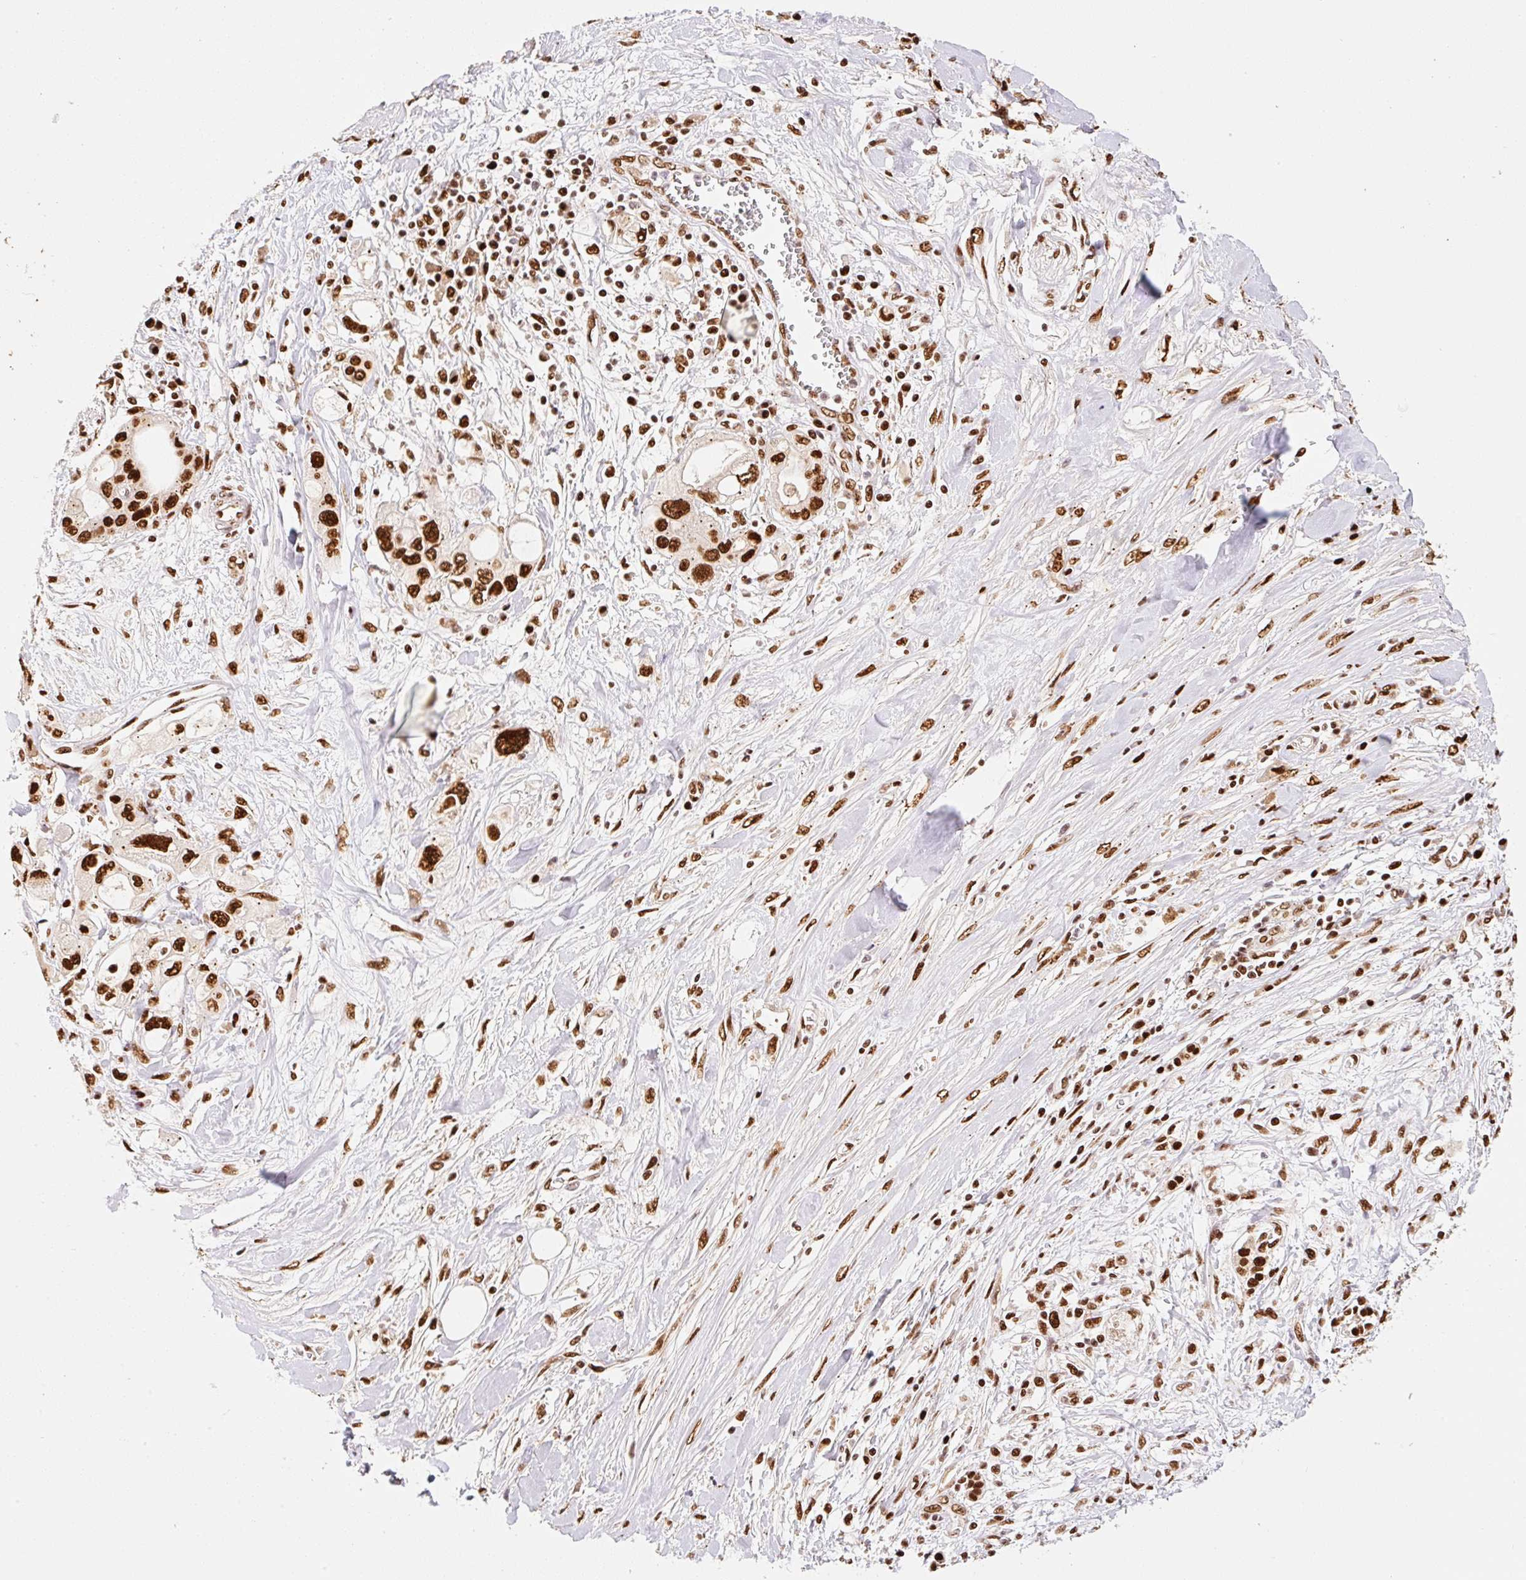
{"staining": {"intensity": "strong", "quantity": ">75%", "location": "nuclear"}, "tissue": "pancreatic cancer", "cell_type": "Tumor cells", "image_type": "cancer", "snomed": [{"axis": "morphology", "description": "Adenocarcinoma, NOS"}, {"axis": "topography", "description": "Pancreas"}], "caption": "This is an image of immunohistochemistry (IHC) staining of pancreatic adenocarcinoma, which shows strong positivity in the nuclear of tumor cells.", "gene": "GPR139", "patient": {"sex": "female", "age": 56}}